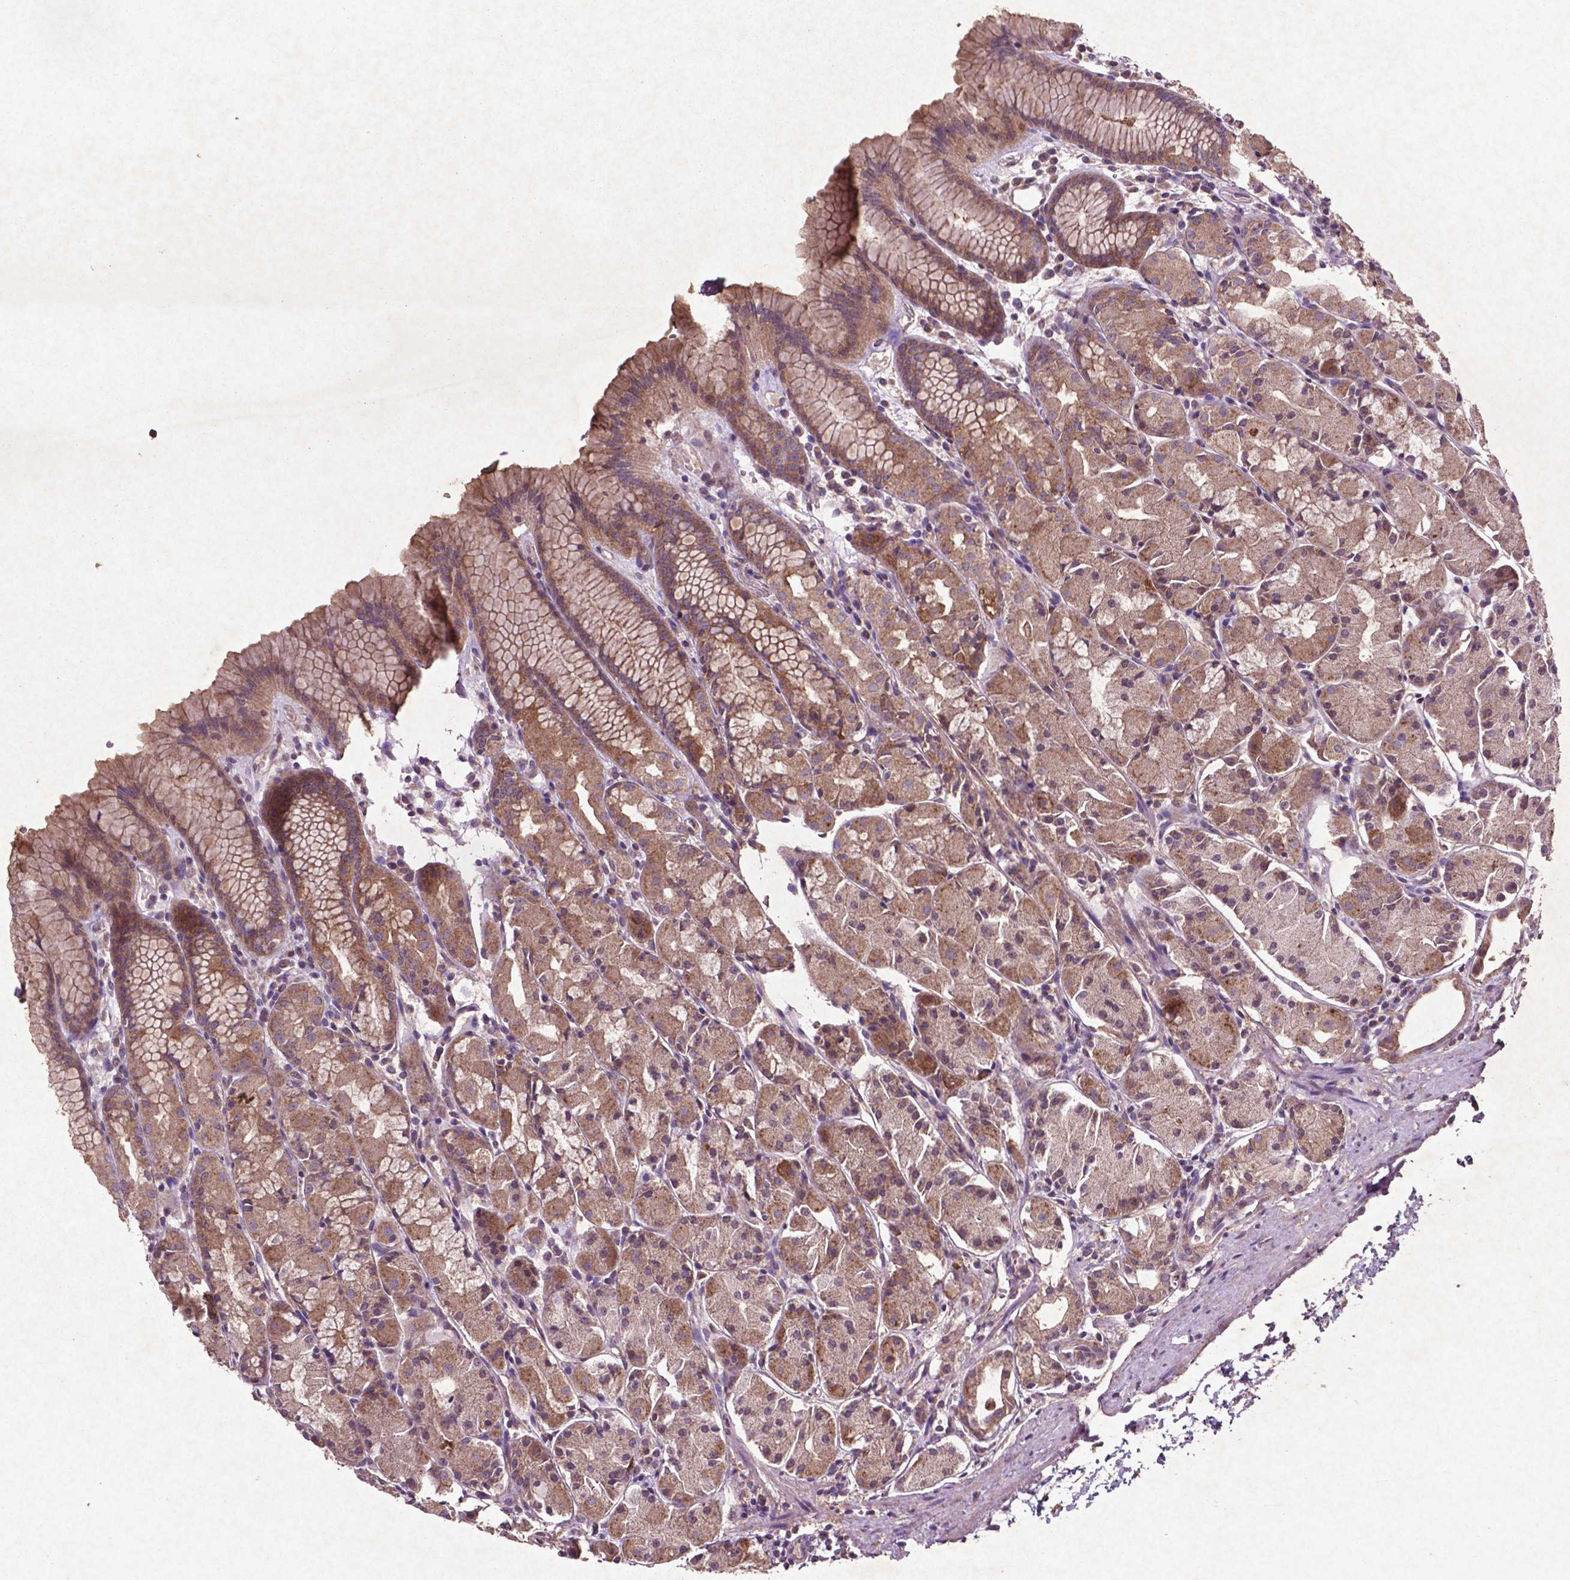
{"staining": {"intensity": "strong", "quantity": "25%-75%", "location": "cytoplasmic/membranous"}, "tissue": "stomach", "cell_type": "Glandular cells", "image_type": "normal", "snomed": [{"axis": "morphology", "description": "Normal tissue, NOS"}, {"axis": "topography", "description": "Stomach, upper"}], "caption": "Brown immunohistochemical staining in unremarkable stomach displays strong cytoplasmic/membranous positivity in approximately 25%-75% of glandular cells. Using DAB (brown) and hematoxylin (blue) stains, captured at high magnification using brightfield microscopy.", "gene": "MTOR", "patient": {"sex": "male", "age": 47}}